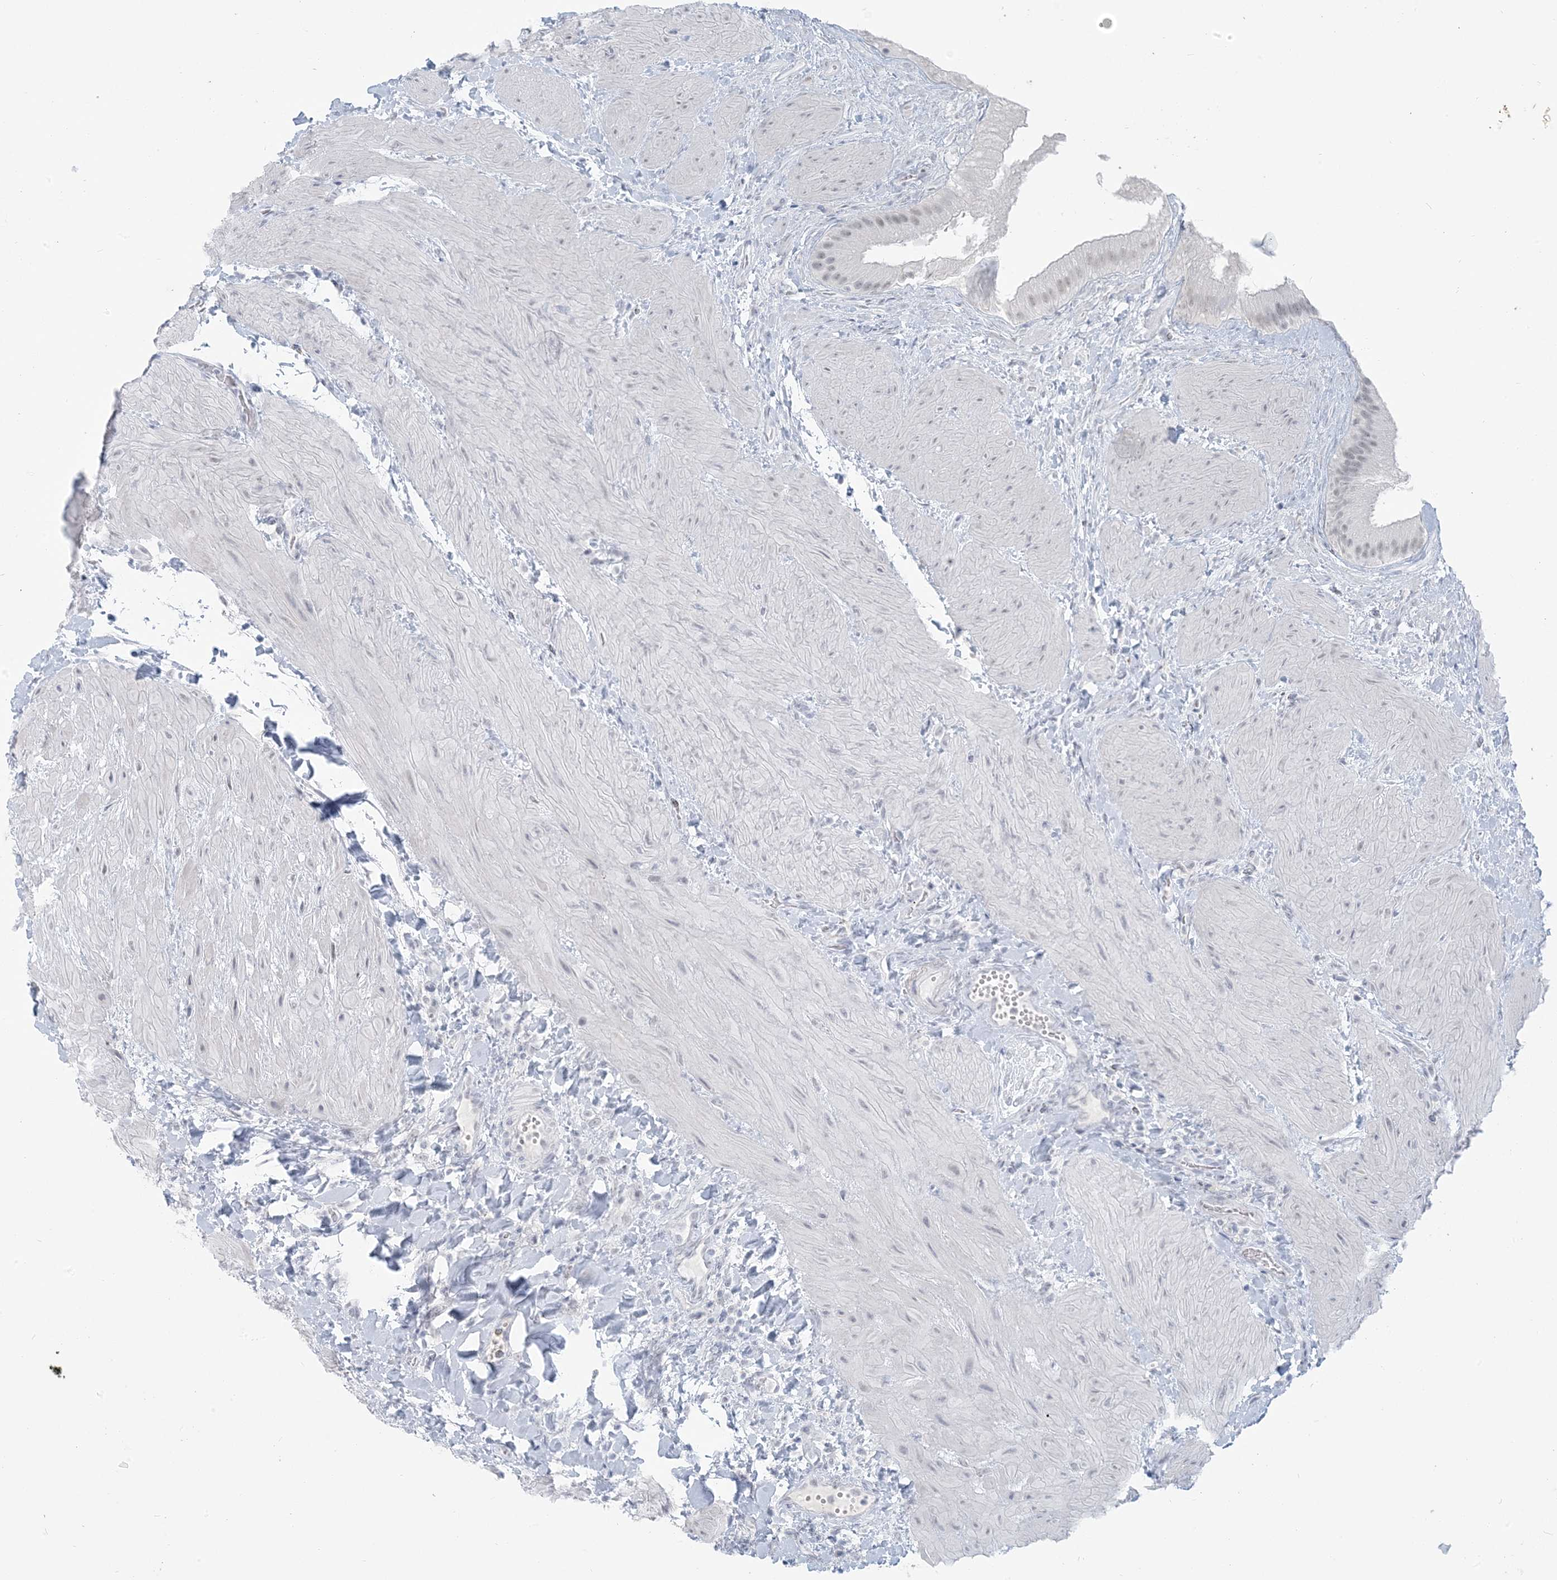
{"staining": {"intensity": "negative", "quantity": "none", "location": "none"}, "tissue": "gallbladder", "cell_type": "Glandular cells", "image_type": "normal", "snomed": [{"axis": "morphology", "description": "Normal tissue, NOS"}, {"axis": "topography", "description": "Gallbladder"}], "caption": "Glandular cells show no significant positivity in benign gallbladder. The staining was performed using DAB (3,3'-diaminobenzidine) to visualize the protein expression in brown, while the nuclei were stained in blue with hematoxylin (Magnification: 20x).", "gene": "SCML1", "patient": {"sex": "male", "age": 55}}